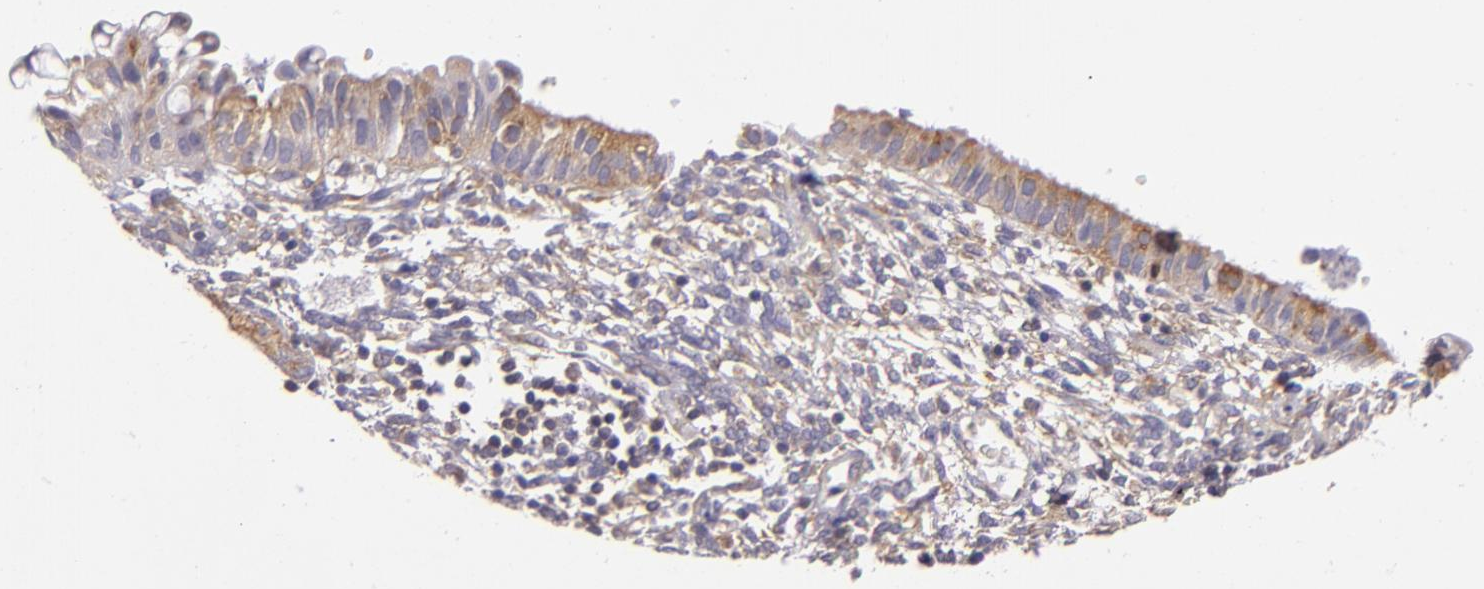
{"staining": {"intensity": "weak", "quantity": "<25%", "location": "cytoplasmic/membranous"}, "tissue": "endometrium", "cell_type": "Cells in endometrial stroma", "image_type": "normal", "snomed": [{"axis": "morphology", "description": "Normal tissue, NOS"}, {"axis": "topography", "description": "Endometrium"}], "caption": "Cells in endometrial stroma show no significant protein expression in unremarkable endometrium. (DAB immunohistochemistry visualized using brightfield microscopy, high magnification).", "gene": "UPF3B", "patient": {"sex": "female", "age": 61}}